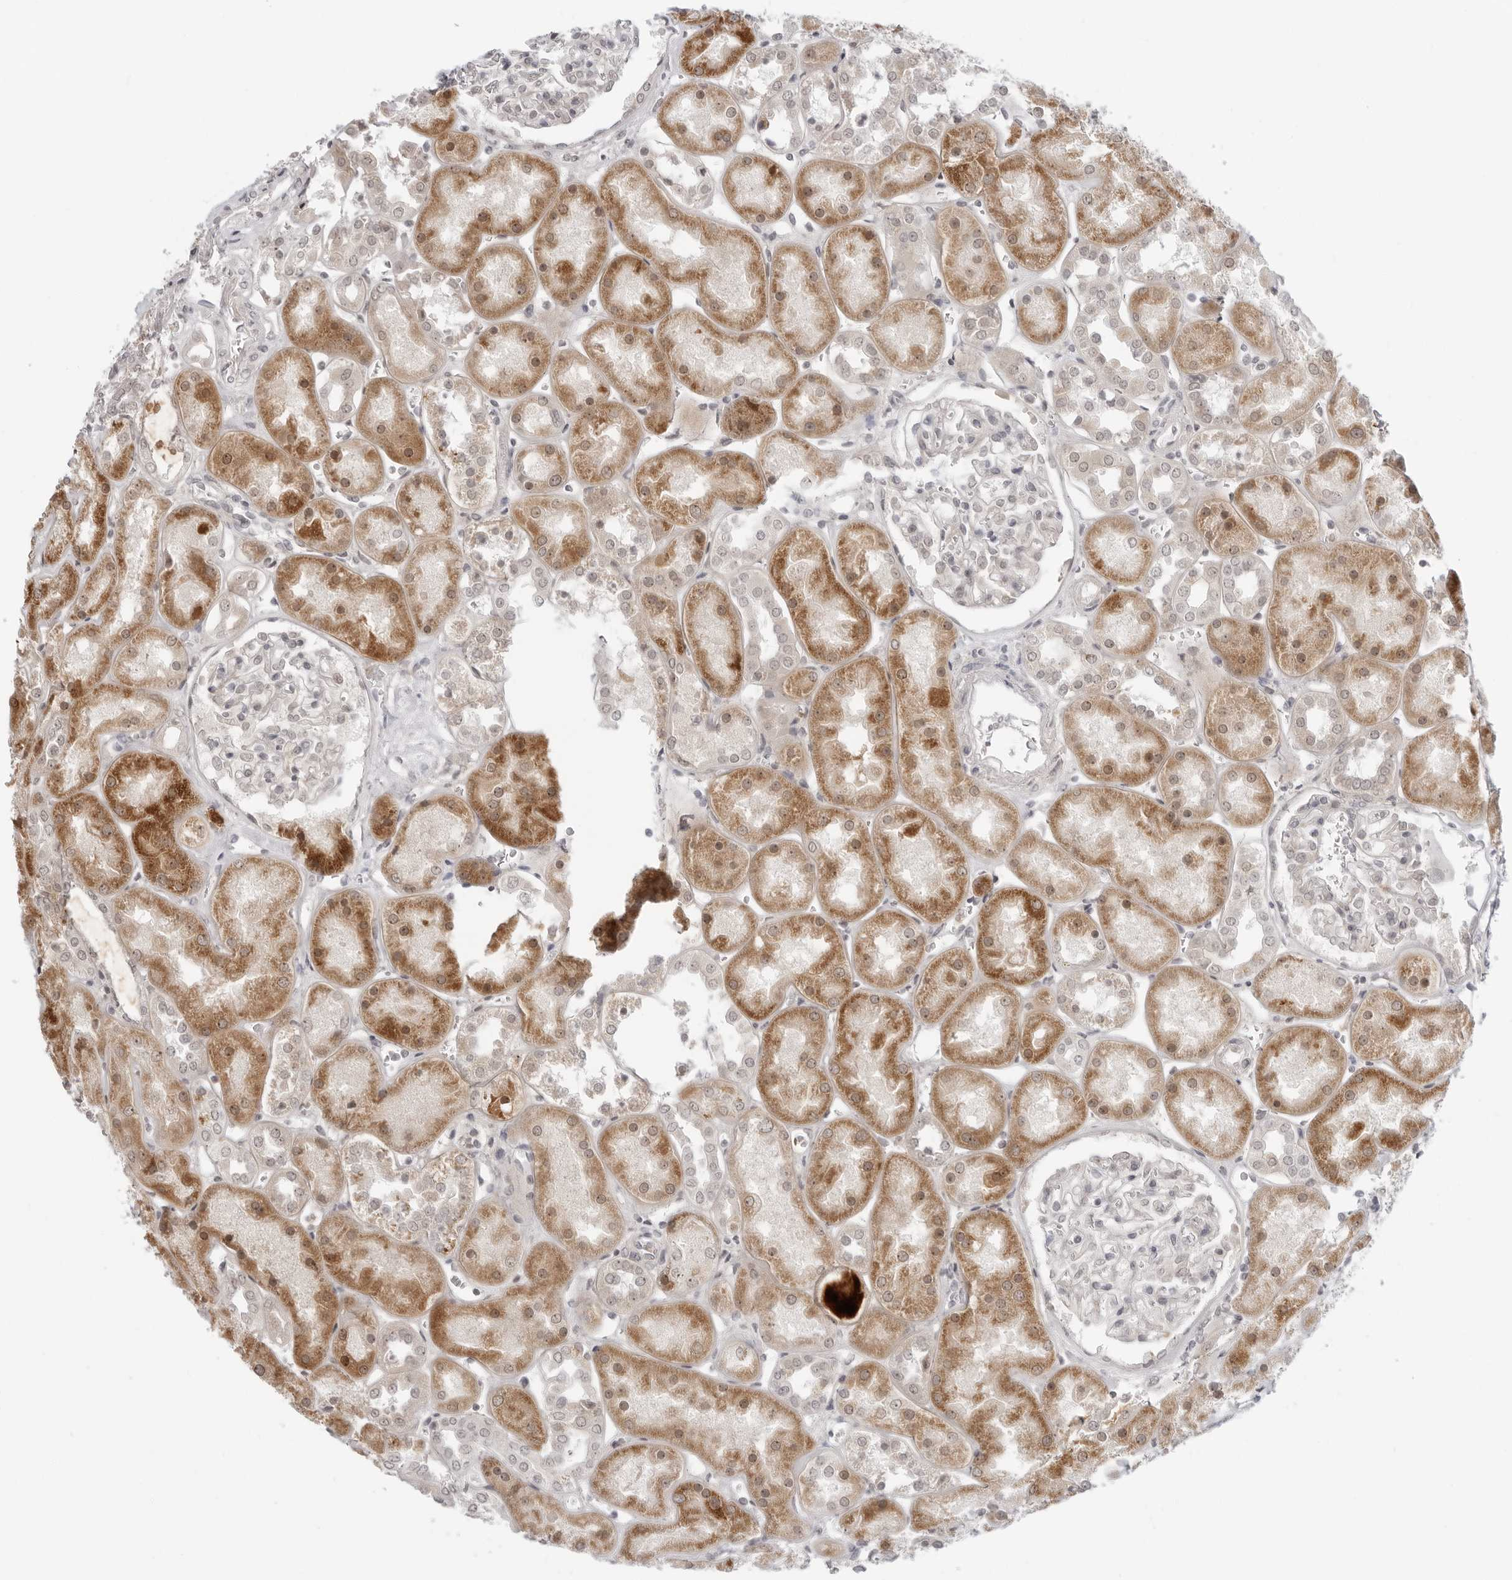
{"staining": {"intensity": "negative", "quantity": "none", "location": "none"}, "tissue": "kidney", "cell_type": "Cells in glomeruli", "image_type": "normal", "snomed": [{"axis": "morphology", "description": "Normal tissue, NOS"}, {"axis": "topography", "description": "Kidney"}], "caption": "Immunohistochemical staining of unremarkable human kidney demonstrates no significant expression in cells in glomeruli.", "gene": "SUGCT", "patient": {"sex": "male", "age": 70}}